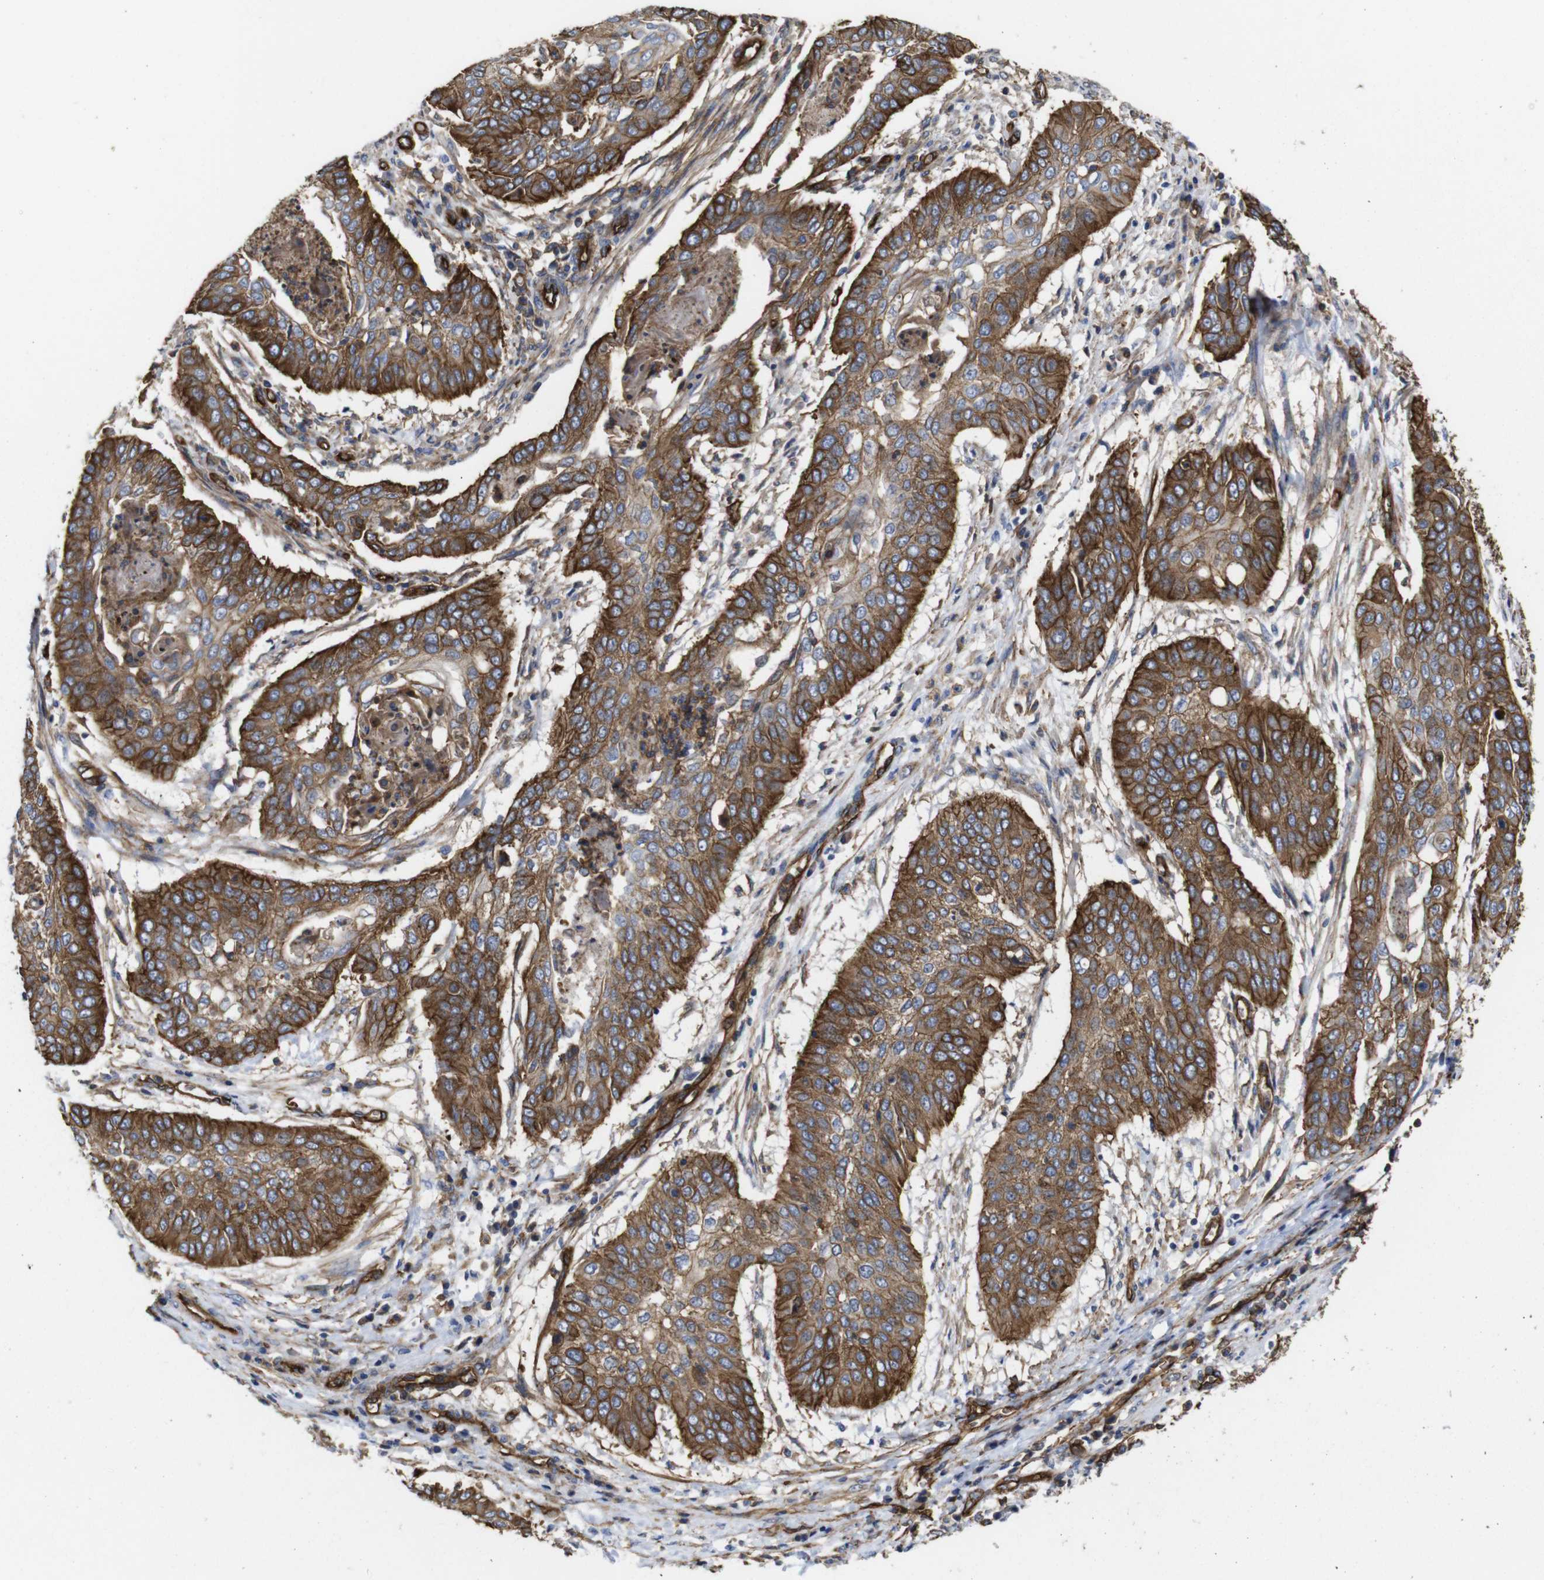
{"staining": {"intensity": "moderate", "quantity": ">75%", "location": "cytoplasmic/membranous"}, "tissue": "cervical cancer", "cell_type": "Tumor cells", "image_type": "cancer", "snomed": [{"axis": "morphology", "description": "Squamous cell carcinoma, NOS"}, {"axis": "topography", "description": "Cervix"}], "caption": "An immunohistochemistry (IHC) image of neoplastic tissue is shown. Protein staining in brown labels moderate cytoplasmic/membranous positivity in cervical squamous cell carcinoma within tumor cells. (DAB IHC with brightfield microscopy, high magnification).", "gene": "SPTBN1", "patient": {"sex": "female", "age": 39}}